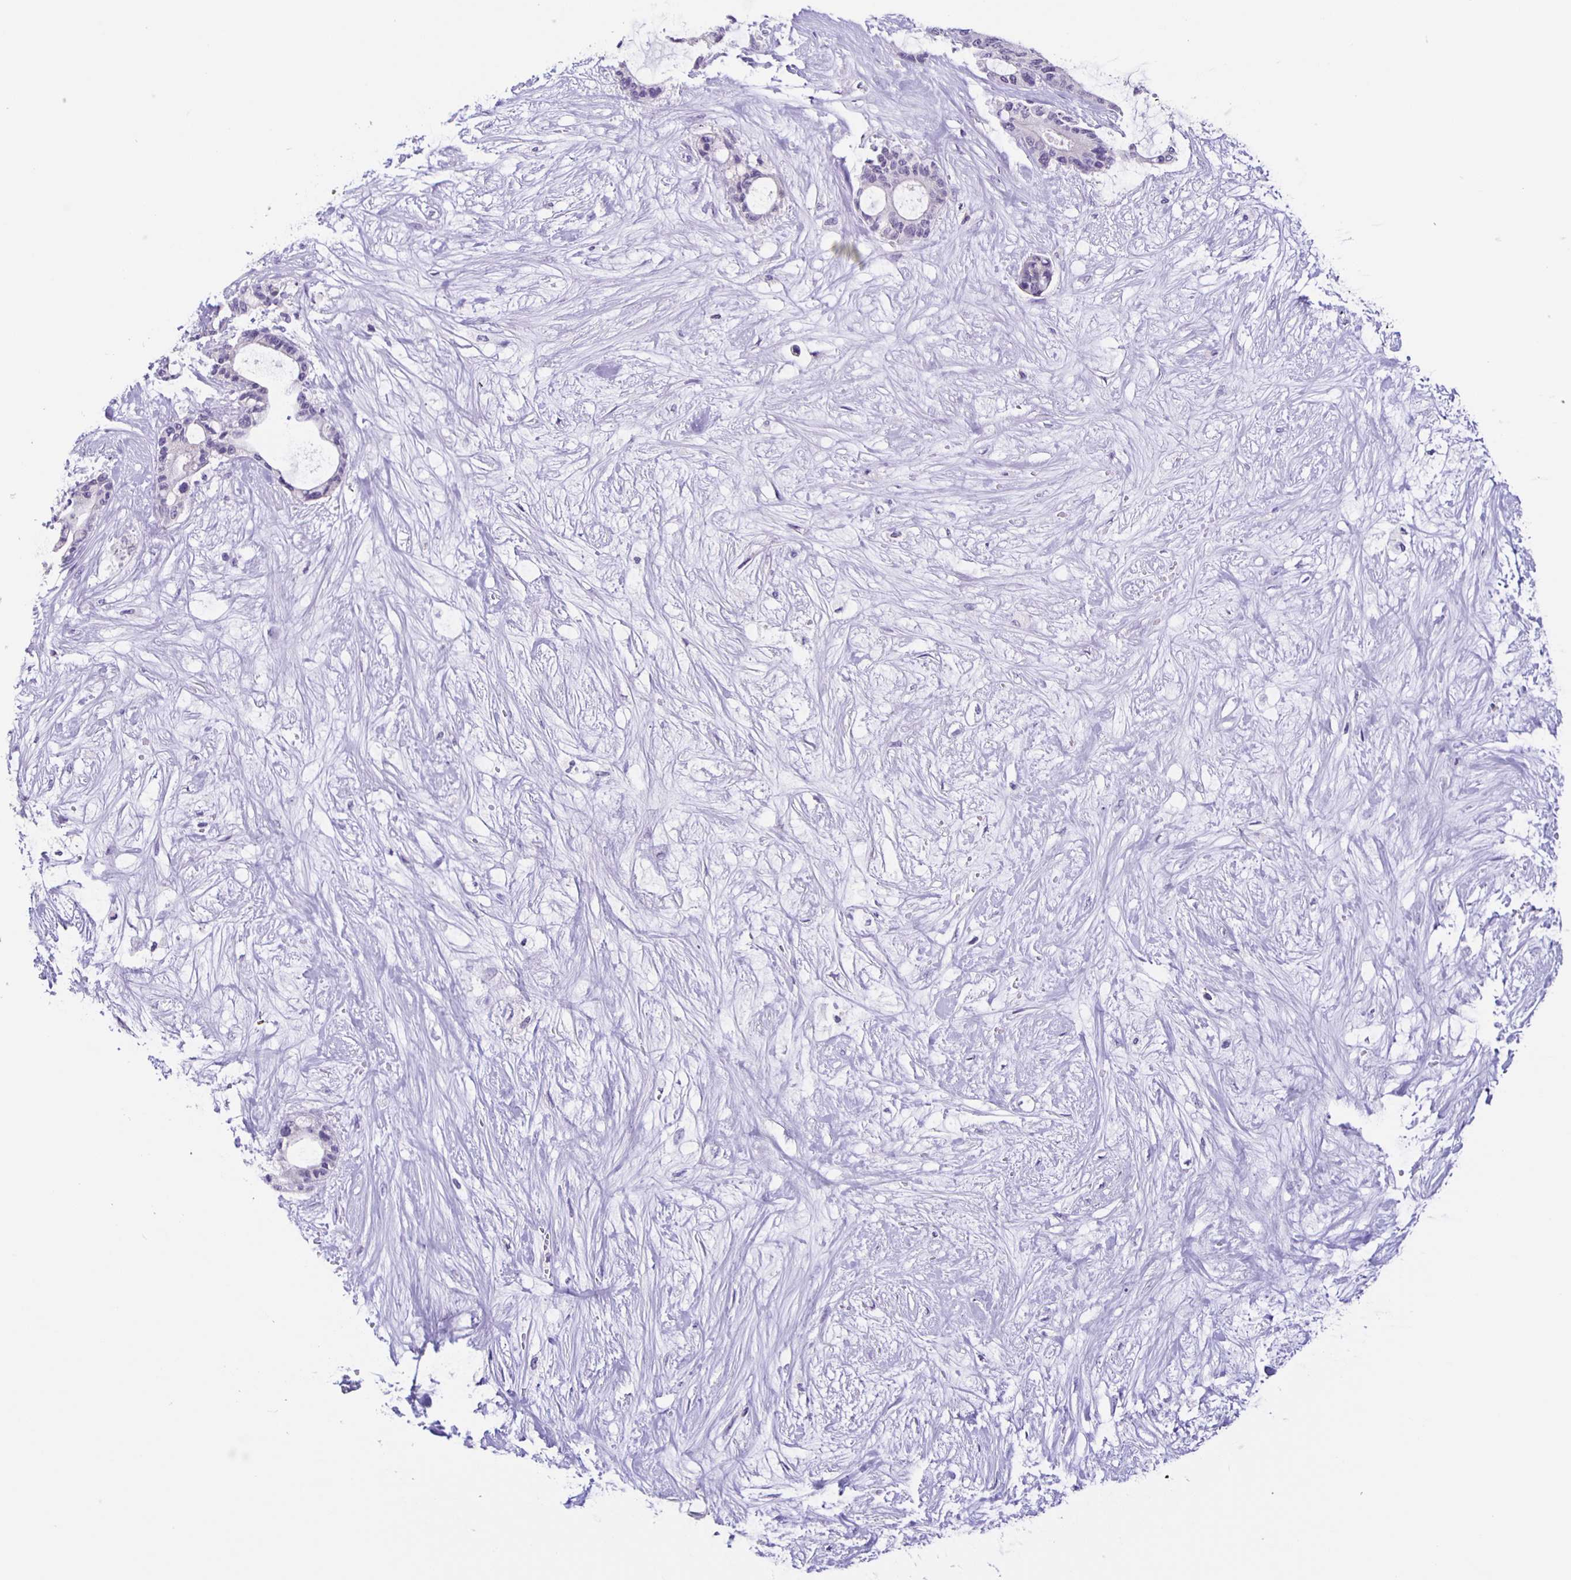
{"staining": {"intensity": "negative", "quantity": "none", "location": "none"}, "tissue": "liver cancer", "cell_type": "Tumor cells", "image_type": "cancer", "snomed": [{"axis": "morphology", "description": "Normal tissue, NOS"}, {"axis": "morphology", "description": "Cholangiocarcinoma"}, {"axis": "topography", "description": "Liver"}, {"axis": "topography", "description": "Peripheral nerve tissue"}], "caption": "High power microscopy image of an immunohistochemistry photomicrograph of liver cholangiocarcinoma, revealing no significant expression in tumor cells. (Stains: DAB immunohistochemistry with hematoxylin counter stain, Microscopy: brightfield microscopy at high magnification).", "gene": "SLC12A3", "patient": {"sex": "female", "age": 73}}